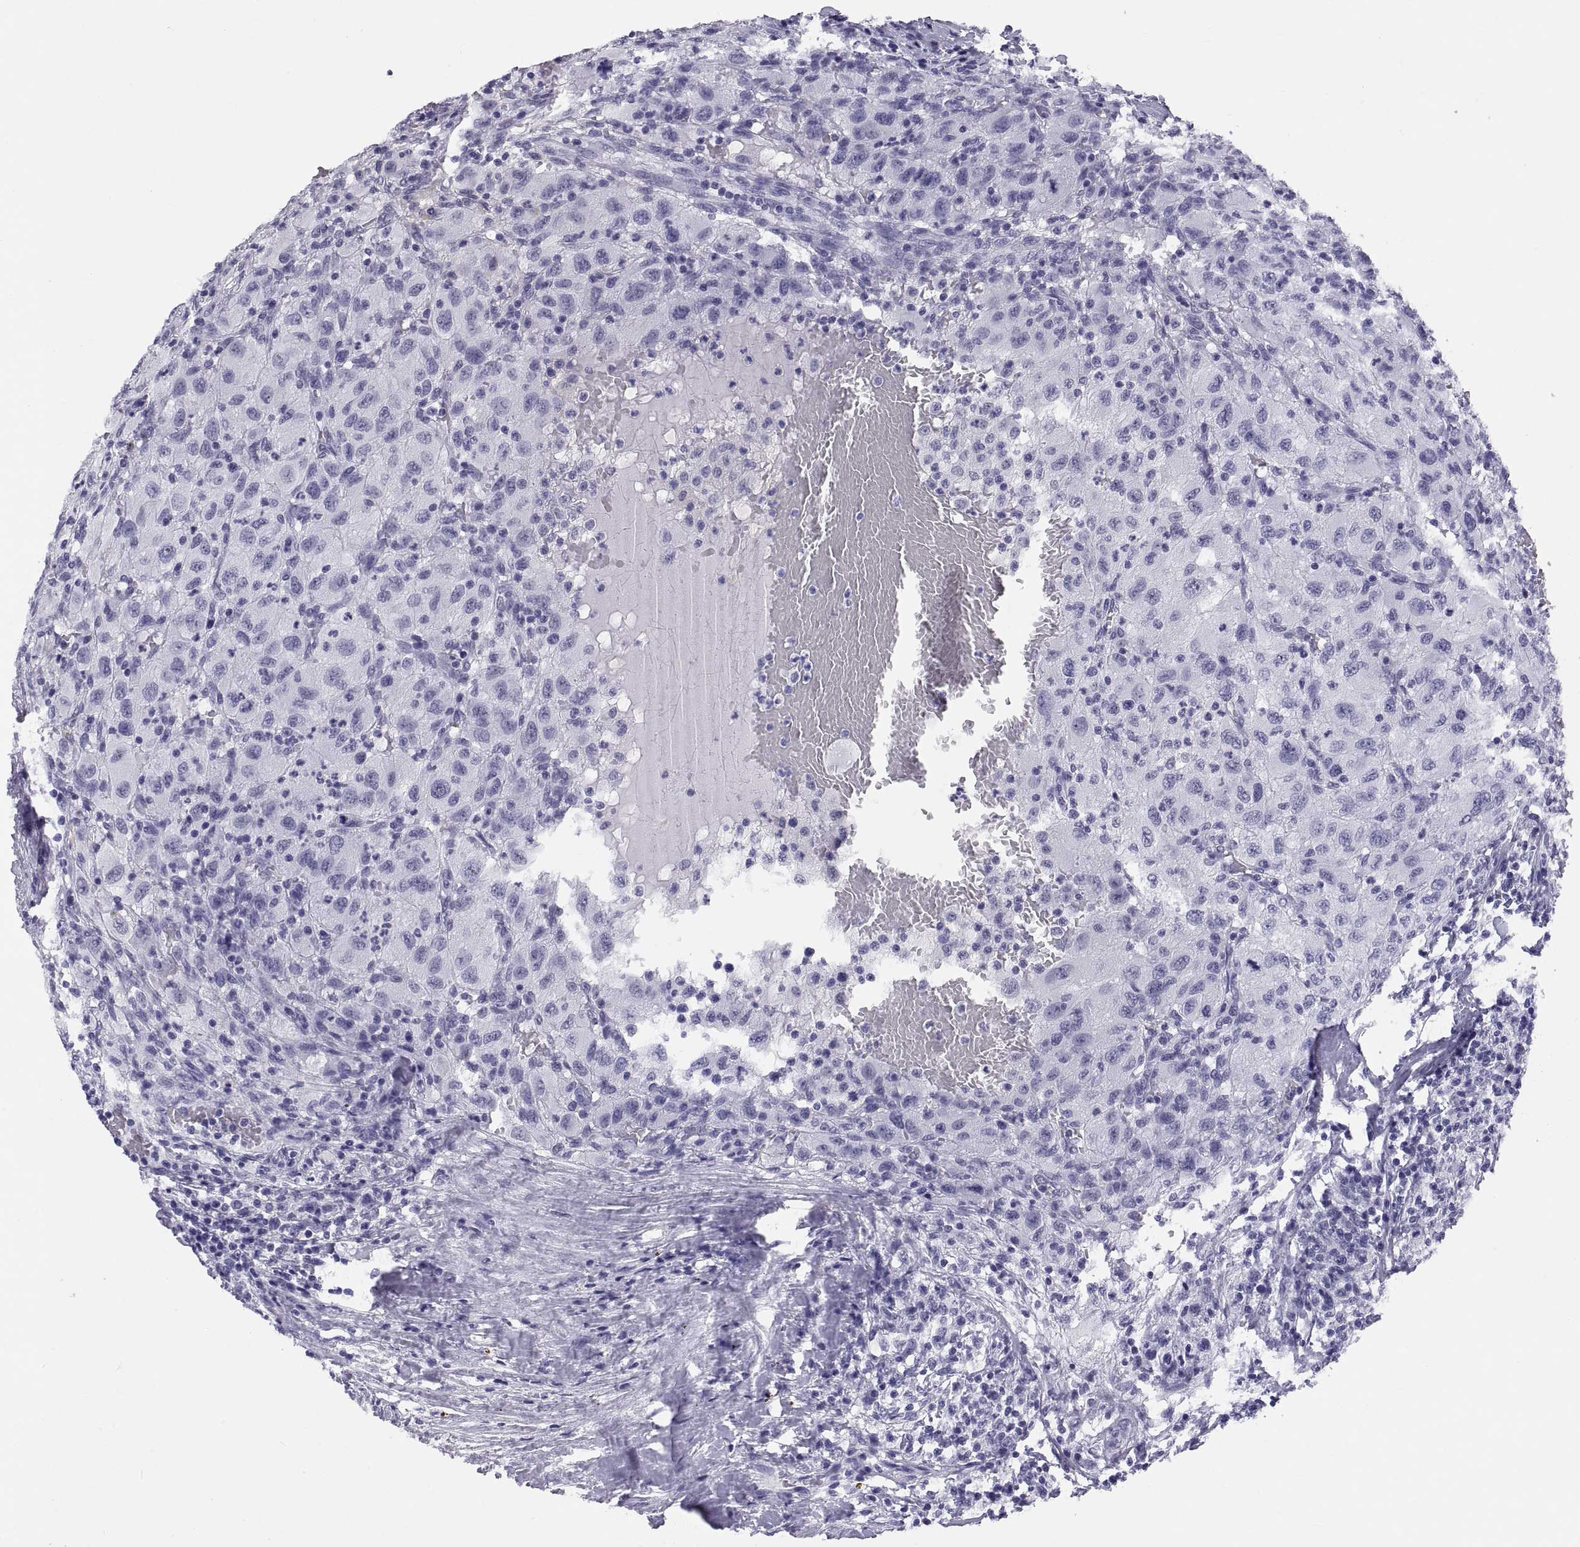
{"staining": {"intensity": "negative", "quantity": "none", "location": "none"}, "tissue": "renal cancer", "cell_type": "Tumor cells", "image_type": "cancer", "snomed": [{"axis": "morphology", "description": "Adenocarcinoma, NOS"}, {"axis": "topography", "description": "Kidney"}], "caption": "Micrograph shows no protein positivity in tumor cells of renal cancer tissue. The staining is performed using DAB brown chromogen with nuclei counter-stained in using hematoxylin.", "gene": "NEUROD6", "patient": {"sex": "female", "age": 67}}